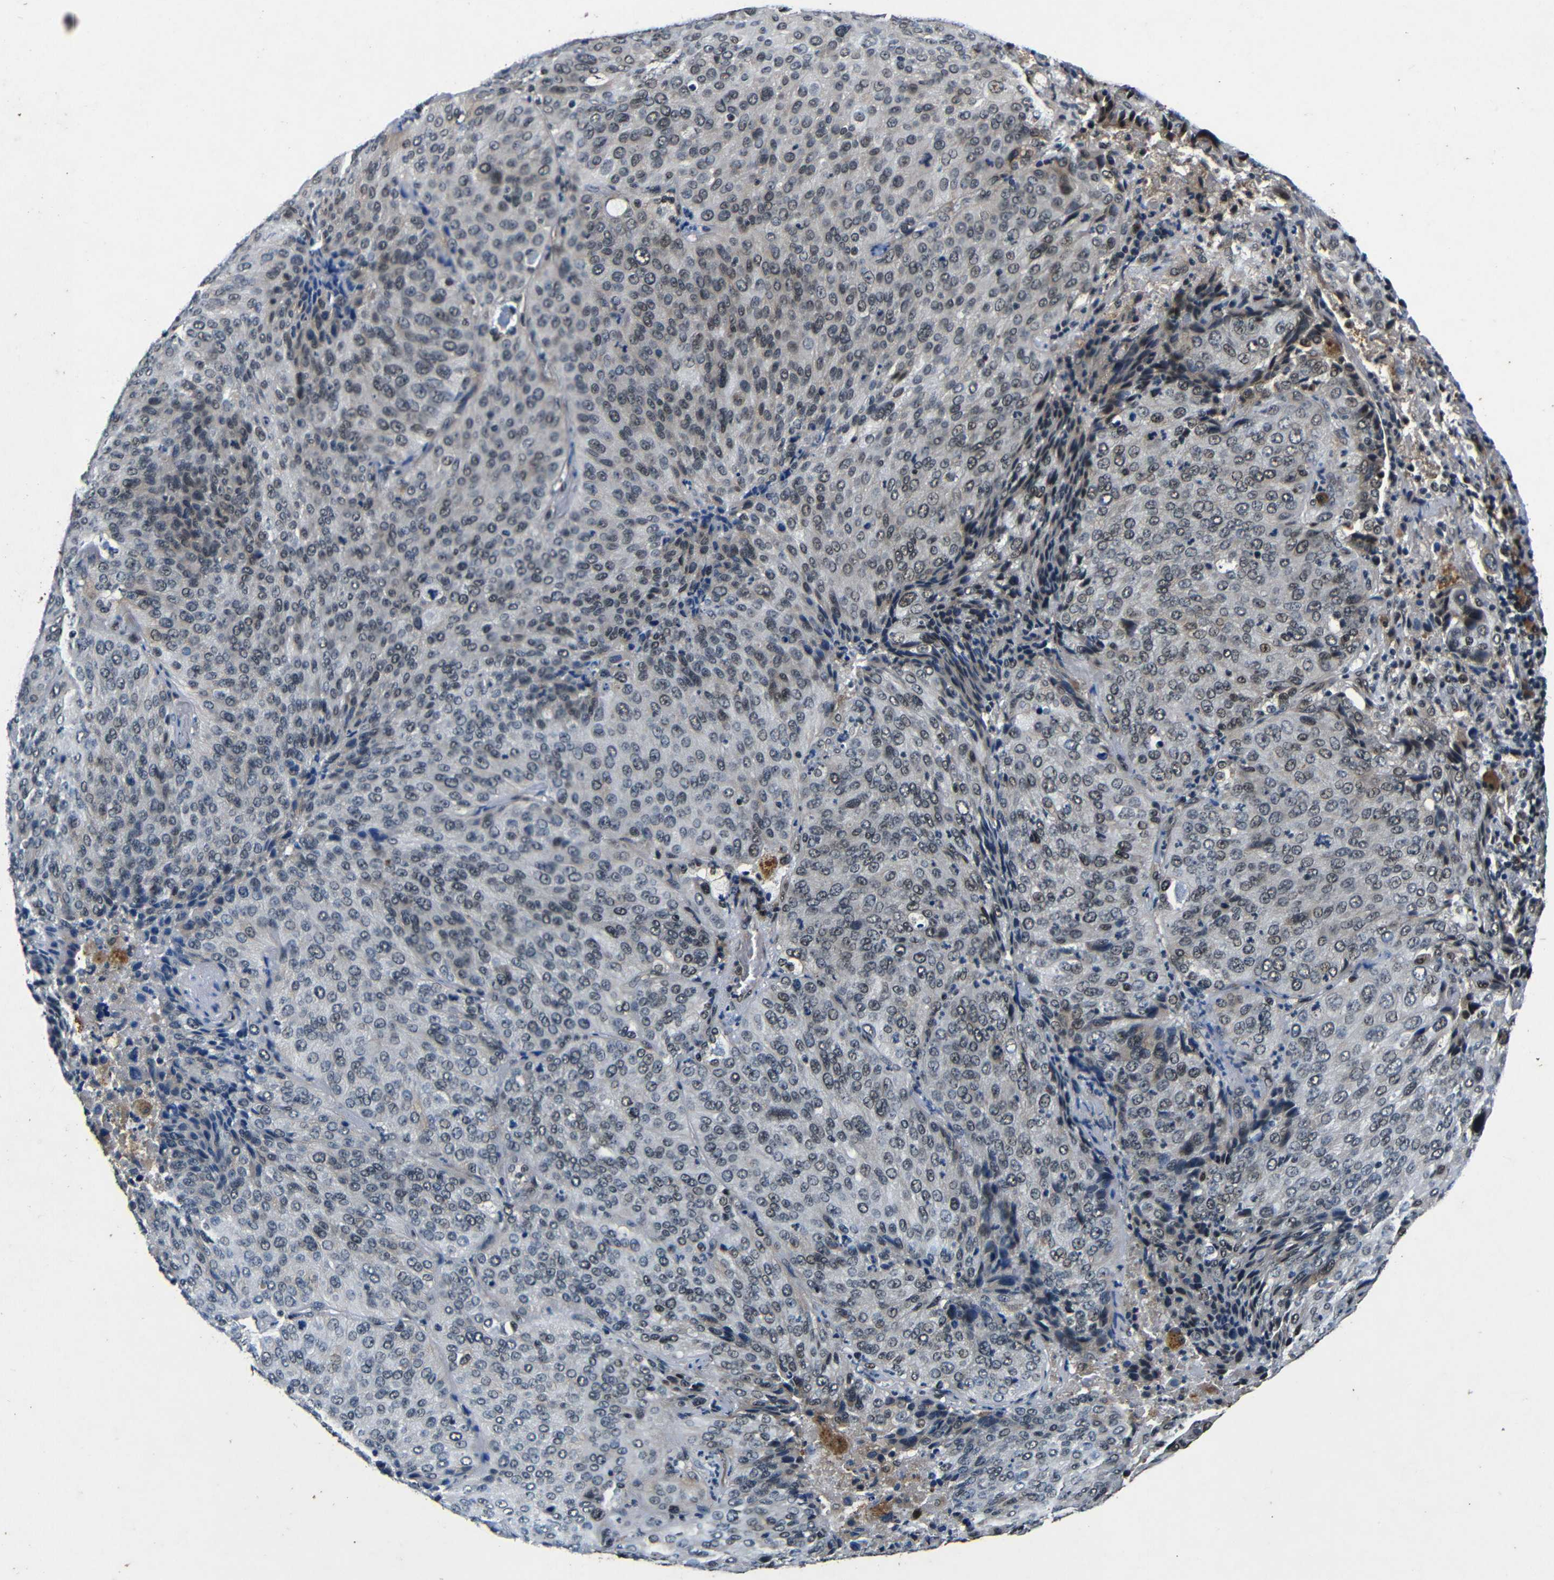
{"staining": {"intensity": "weak", "quantity": ">75%", "location": "nuclear"}, "tissue": "lung cancer", "cell_type": "Tumor cells", "image_type": "cancer", "snomed": [{"axis": "morphology", "description": "Squamous cell carcinoma, NOS"}, {"axis": "topography", "description": "Lung"}], "caption": "About >75% of tumor cells in lung squamous cell carcinoma exhibit weak nuclear protein expression as visualized by brown immunohistochemical staining.", "gene": "FOXD4", "patient": {"sex": "male", "age": 54}}